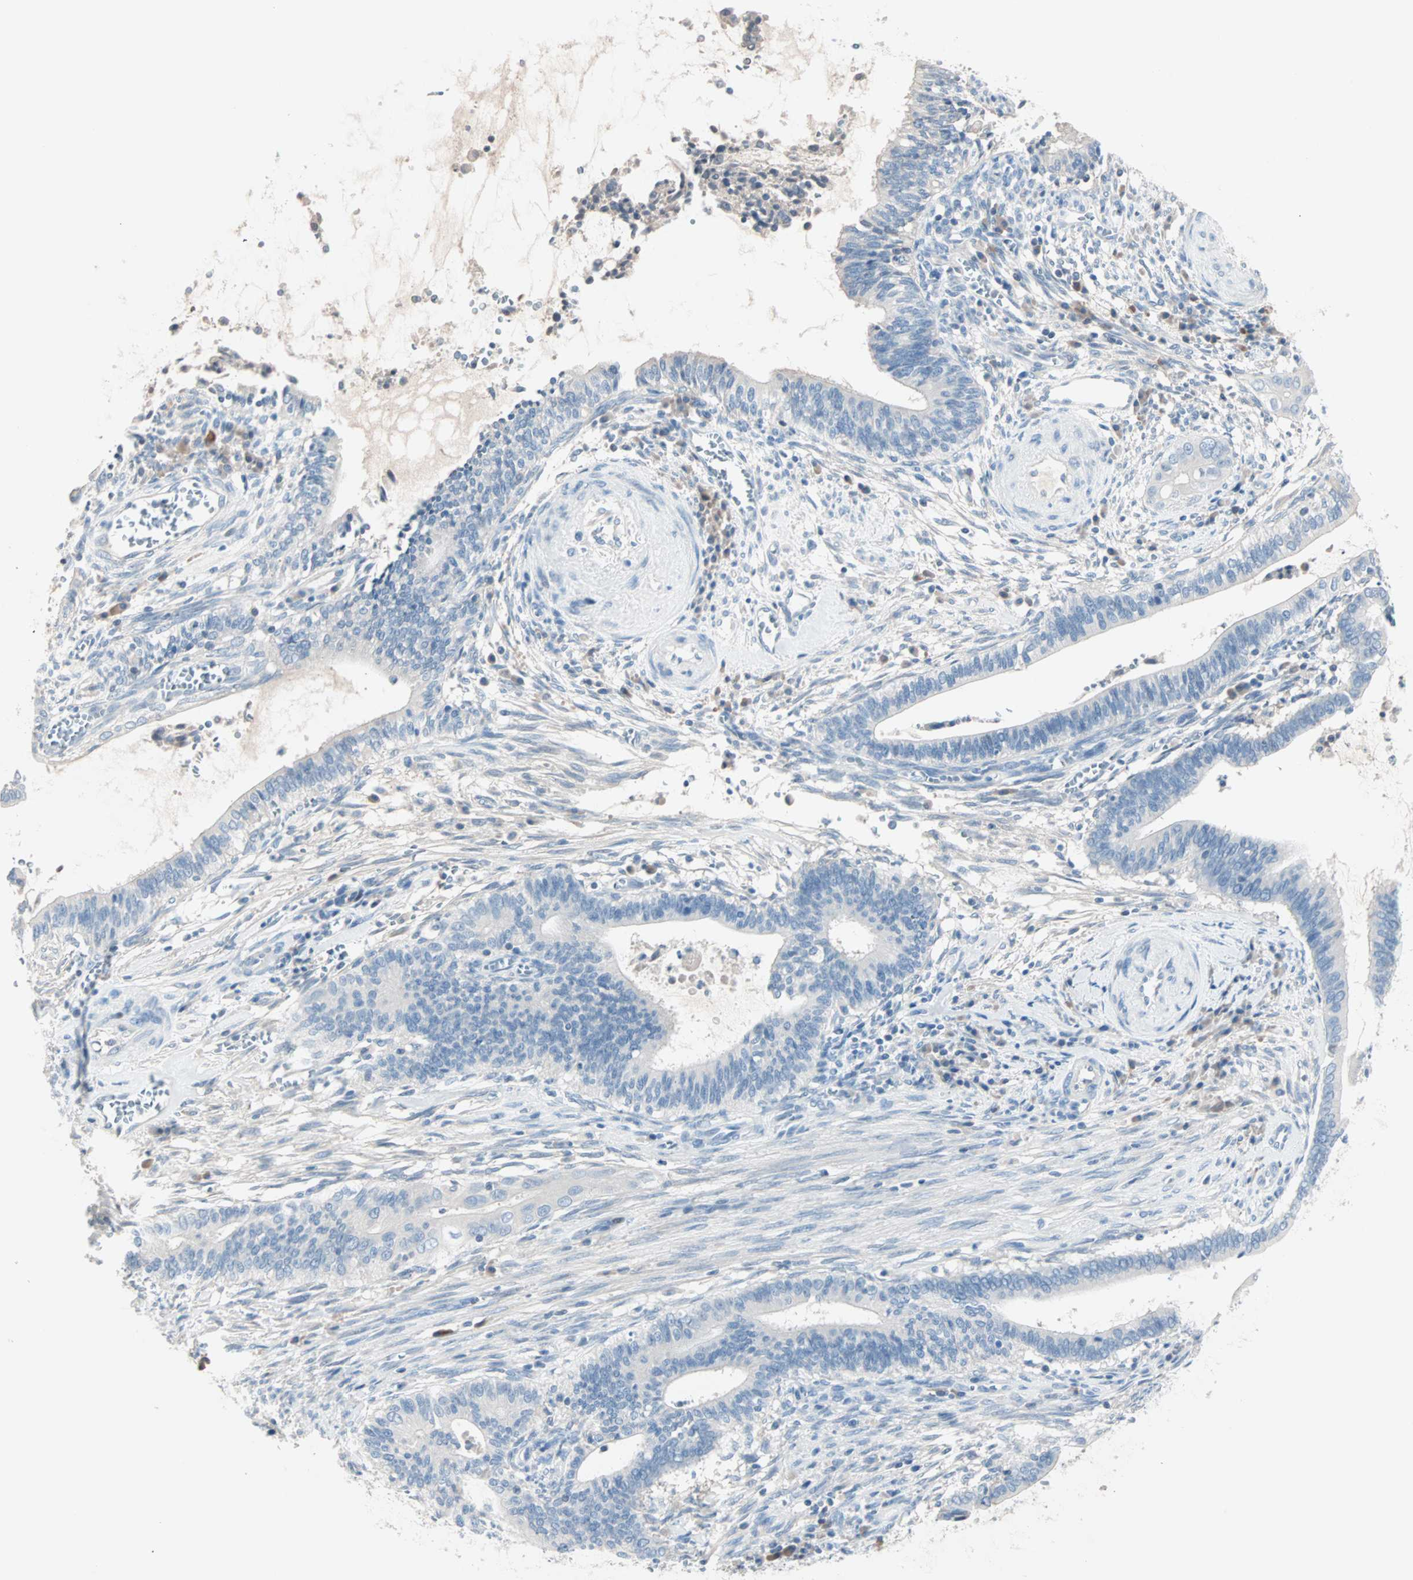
{"staining": {"intensity": "negative", "quantity": "none", "location": "none"}, "tissue": "cervical cancer", "cell_type": "Tumor cells", "image_type": "cancer", "snomed": [{"axis": "morphology", "description": "Adenocarcinoma, NOS"}, {"axis": "topography", "description": "Cervix"}], "caption": "Immunohistochemistry (IHC) of human cervical cancer reveals no staining in tumor cells.", "gene": "NEFH", "patient": {"sex": "female", "age": 44}}